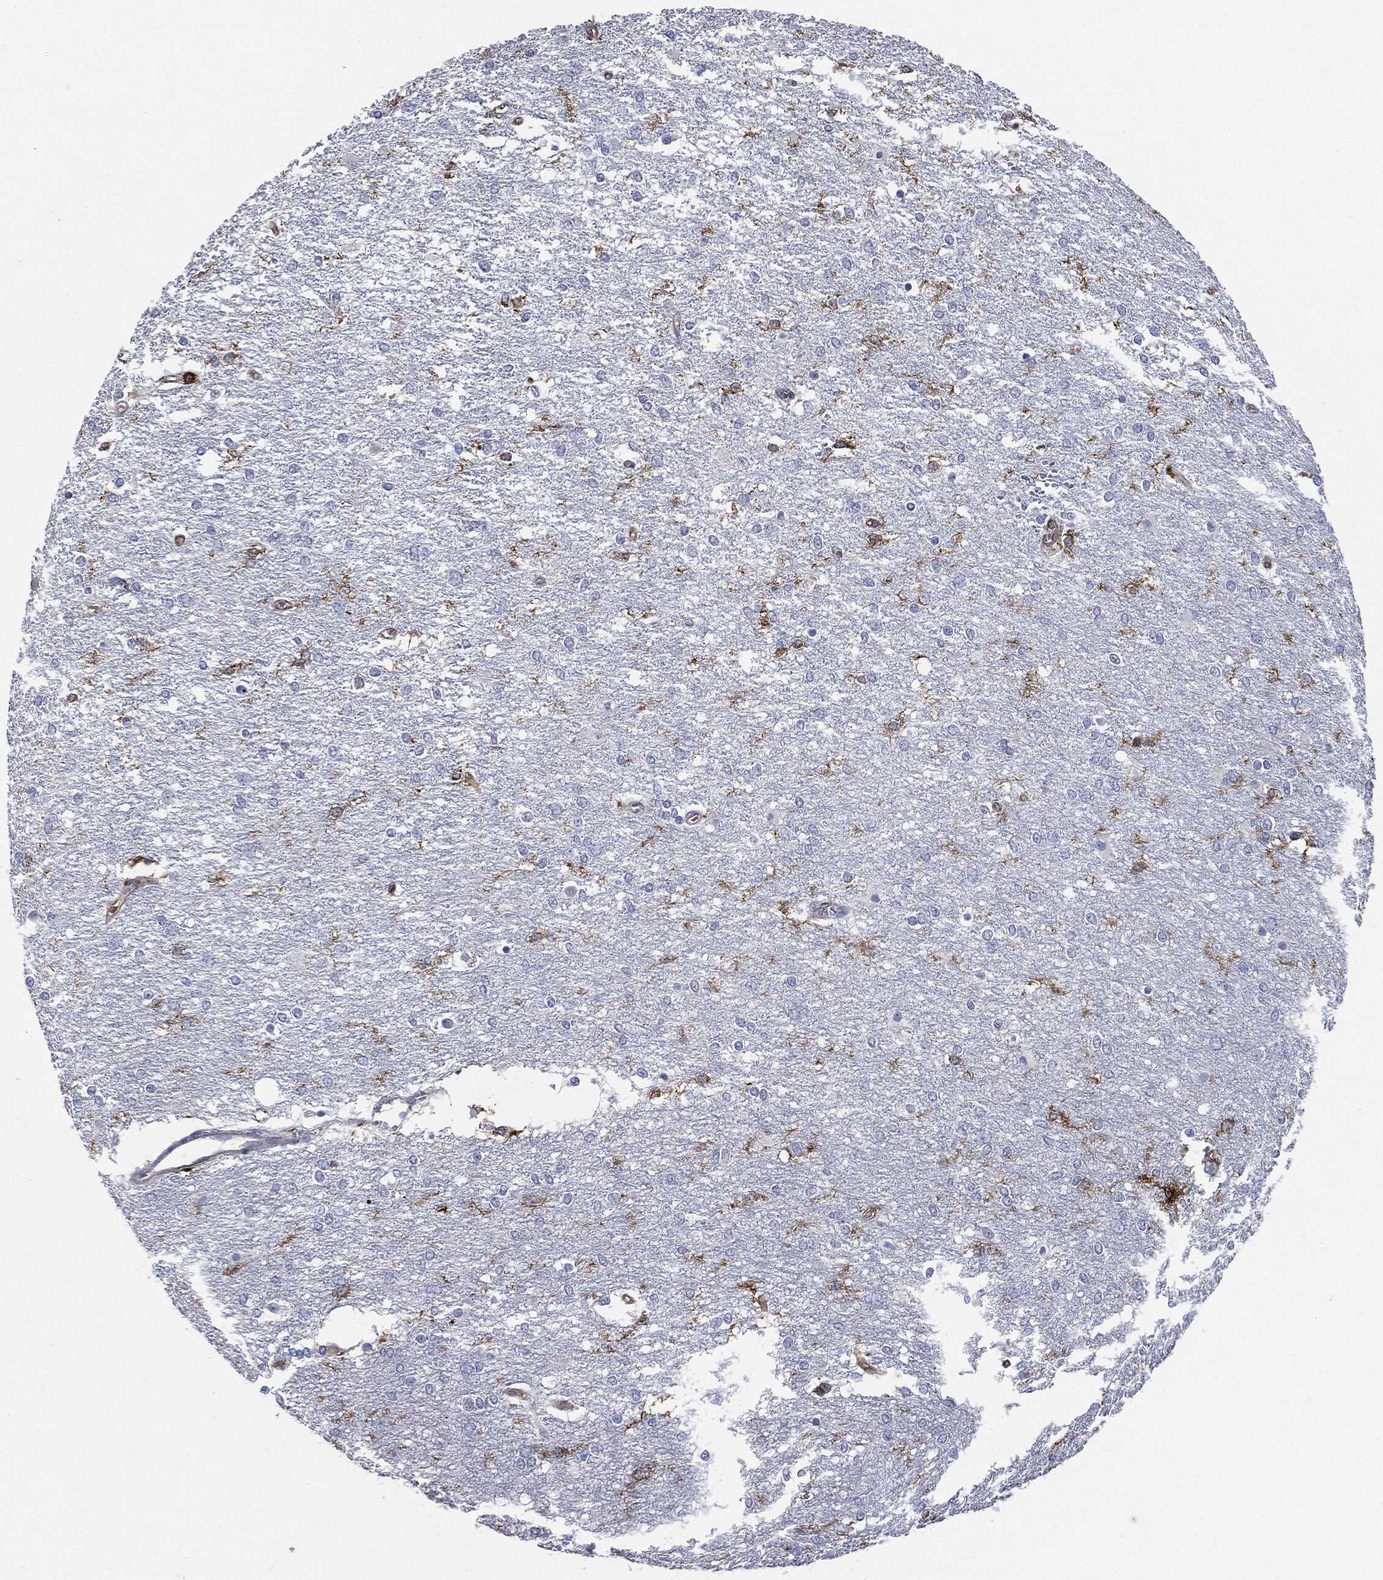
{"staining": {"intensity": "negative", "quantity": "none", "location": "none"}, "tissue": "glioma", "cell_type": "Tumor cells", "image_type": "cancer", "snomed": [{"axis": "morphology", "description": "Glioma, malignant, High grade"}, {"axis": "topography", "description": "Brain"}], "caption": "Immunohistochemical staining of high-grade glioma (malignant) reveals no significant staining in tumor cells.", "gene": "PTPRC", "patient": {"sex": "female", "age": 61}}